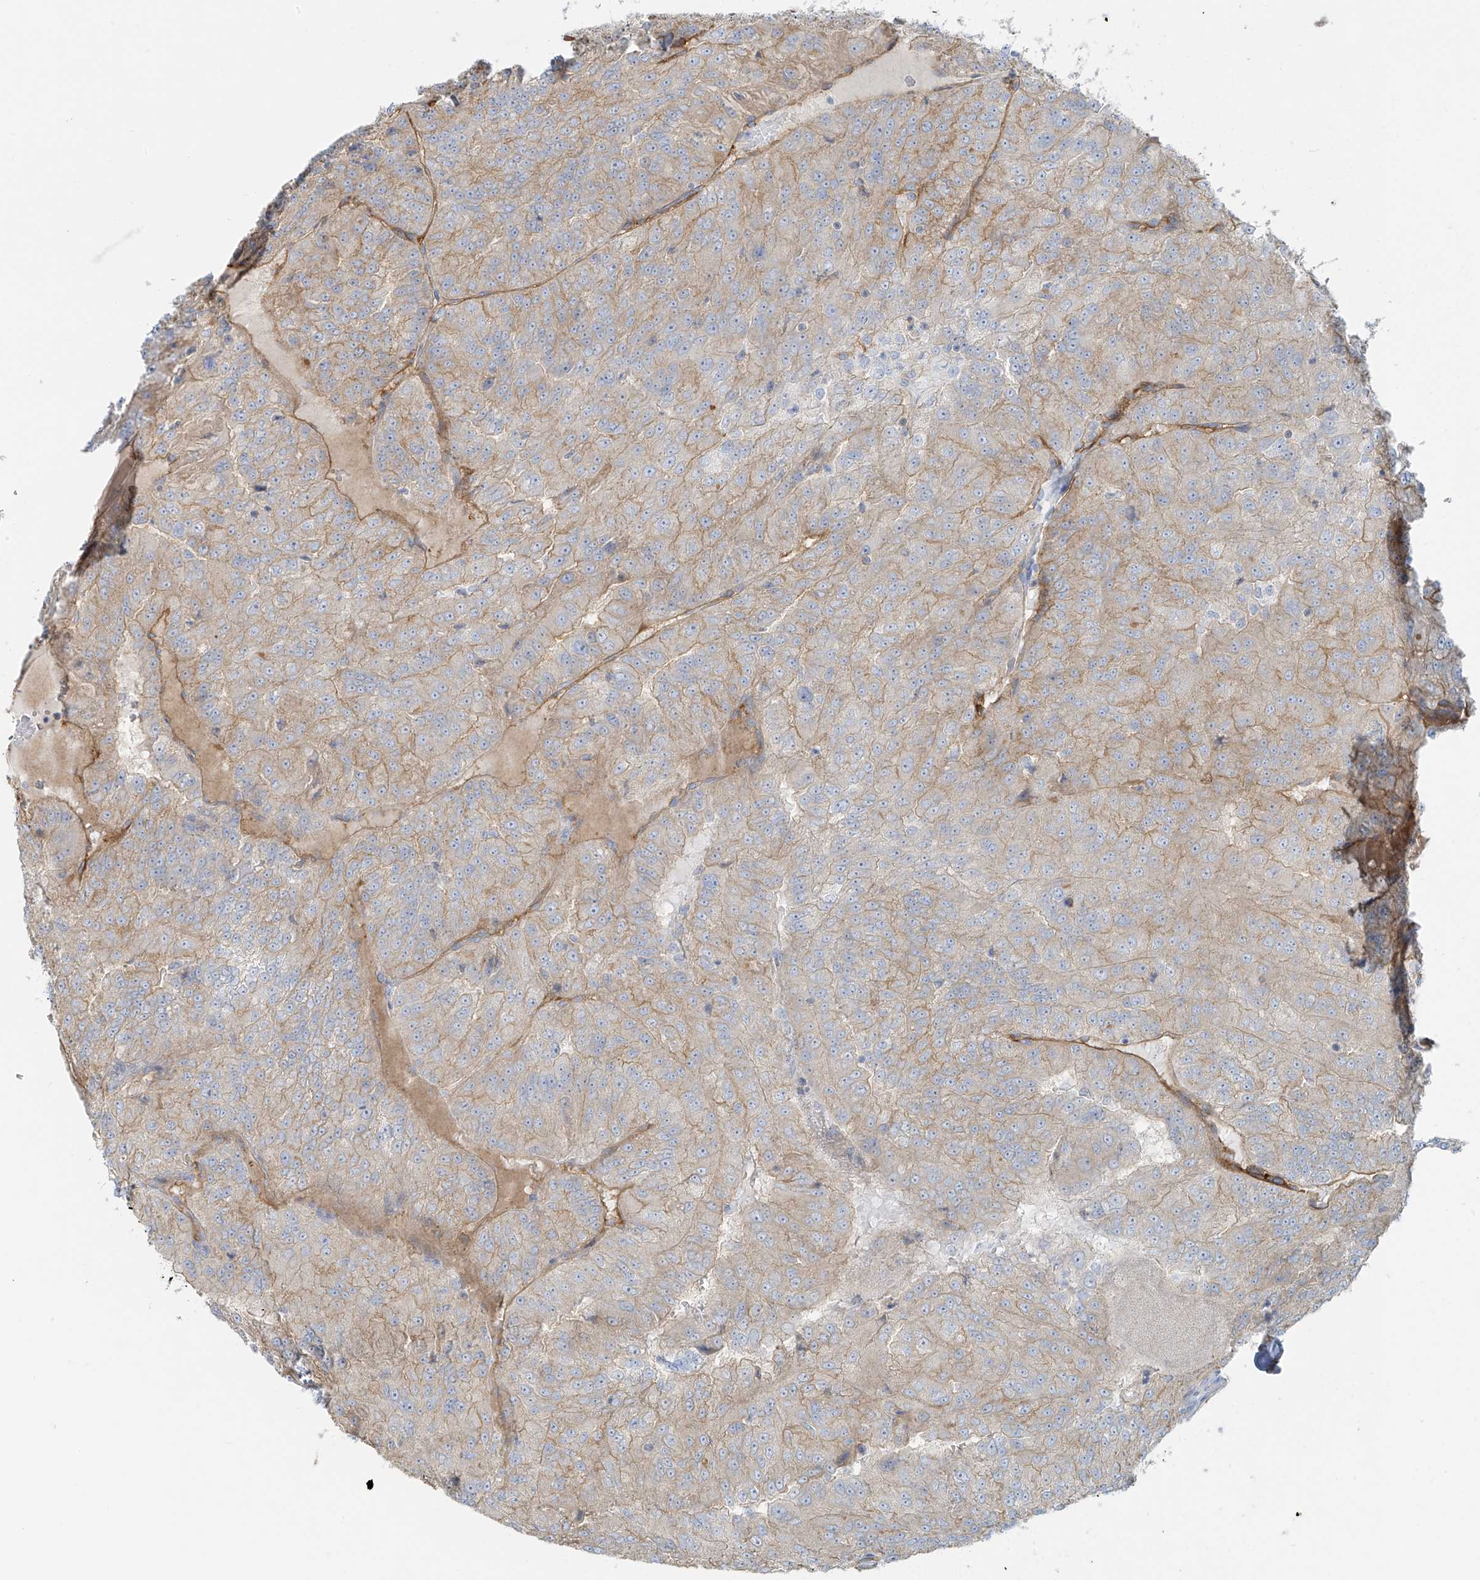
{"staining": {"intensity": "weak", "quantity": "25%-75%", "location": "cytoplasmic/membranous"}, "tissue": "renal cancer", "cell_type": "Tumor cells", "image_type": "cancer", "snomed": [{"axis": "morphology", "description": "Adenocarcinoma, NOS"}, {"axis": "topography", "description": "Kidney"}], "caption": "Weak cytoplasmic/membranous protein expression is identified in about 25%-75% of tumor cells in renal cancer (adenocarcinoma). The staining was performed using DAB (3,3'-diaminobenzidine), with brown indicating positive protein expression. Nuclei are stained blue with hematoxylin.", "gene": "VAMP5", "patient": {"sex": "female", "age": 63}}